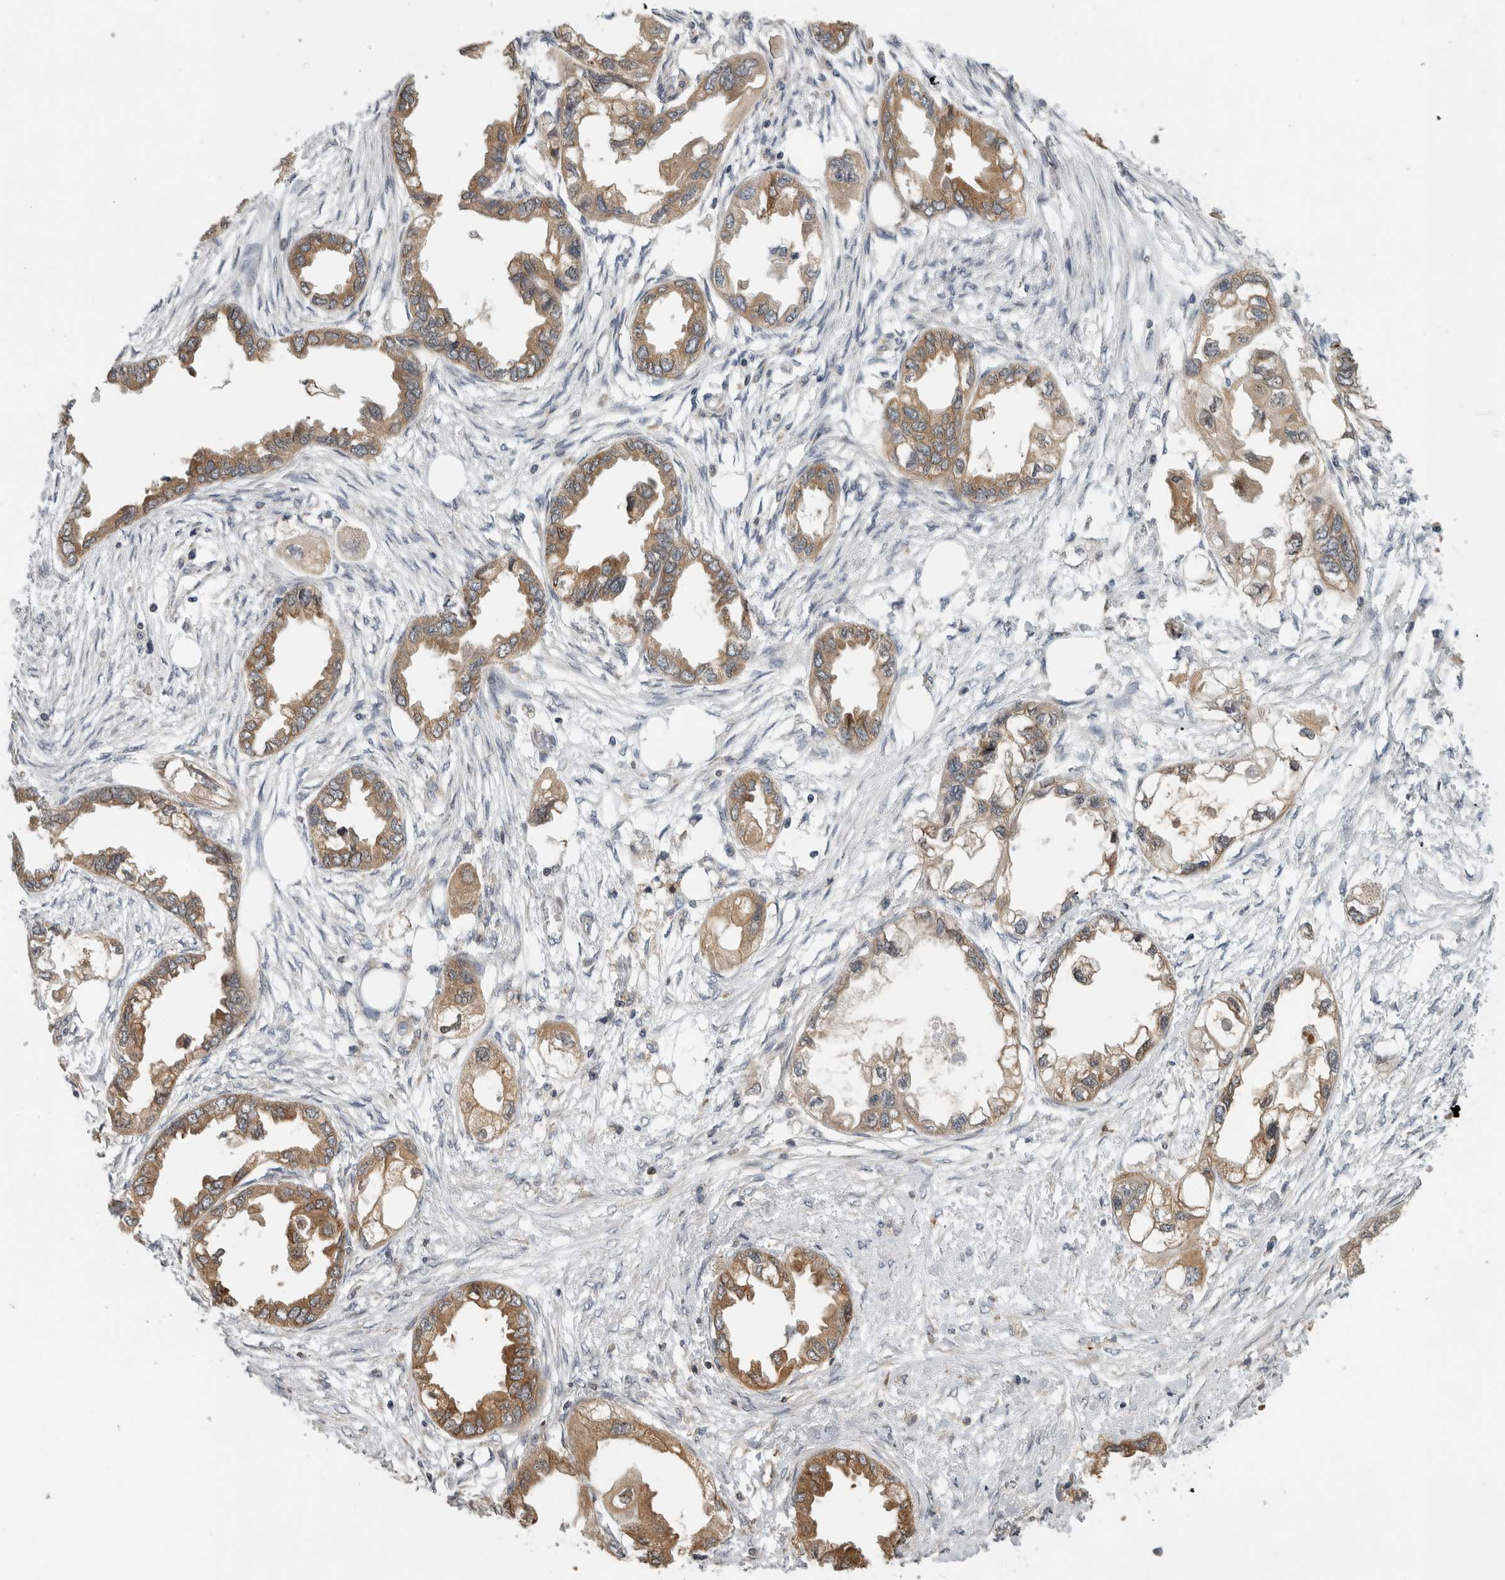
{"staining": {"intensity": "moderate", "quantity": ">75%", "location": "cytoplasmic/membranous"}, "tissue": "endometrial cancer", "cell_type": "Tumor cells", "image_type": "cancer", "snomed": [{"axis": "morphology", "description": "Adenocarcinoma, NOS"}, {"axis": "morphology", "description": "Adenocarcinoma, metastatic, NOS"}, {"axis": "topography", "description": "Adipose tissue"}, {"axis": "topography", "description": "Endometrium"}], "caption": "A micrograph of endometrial cancer stained for a protein shows moderate cytoplasmic/membranous brown staining in tumor cells.", "gene": "PARP6", "patient": {"sex": "female", "age": 67}}